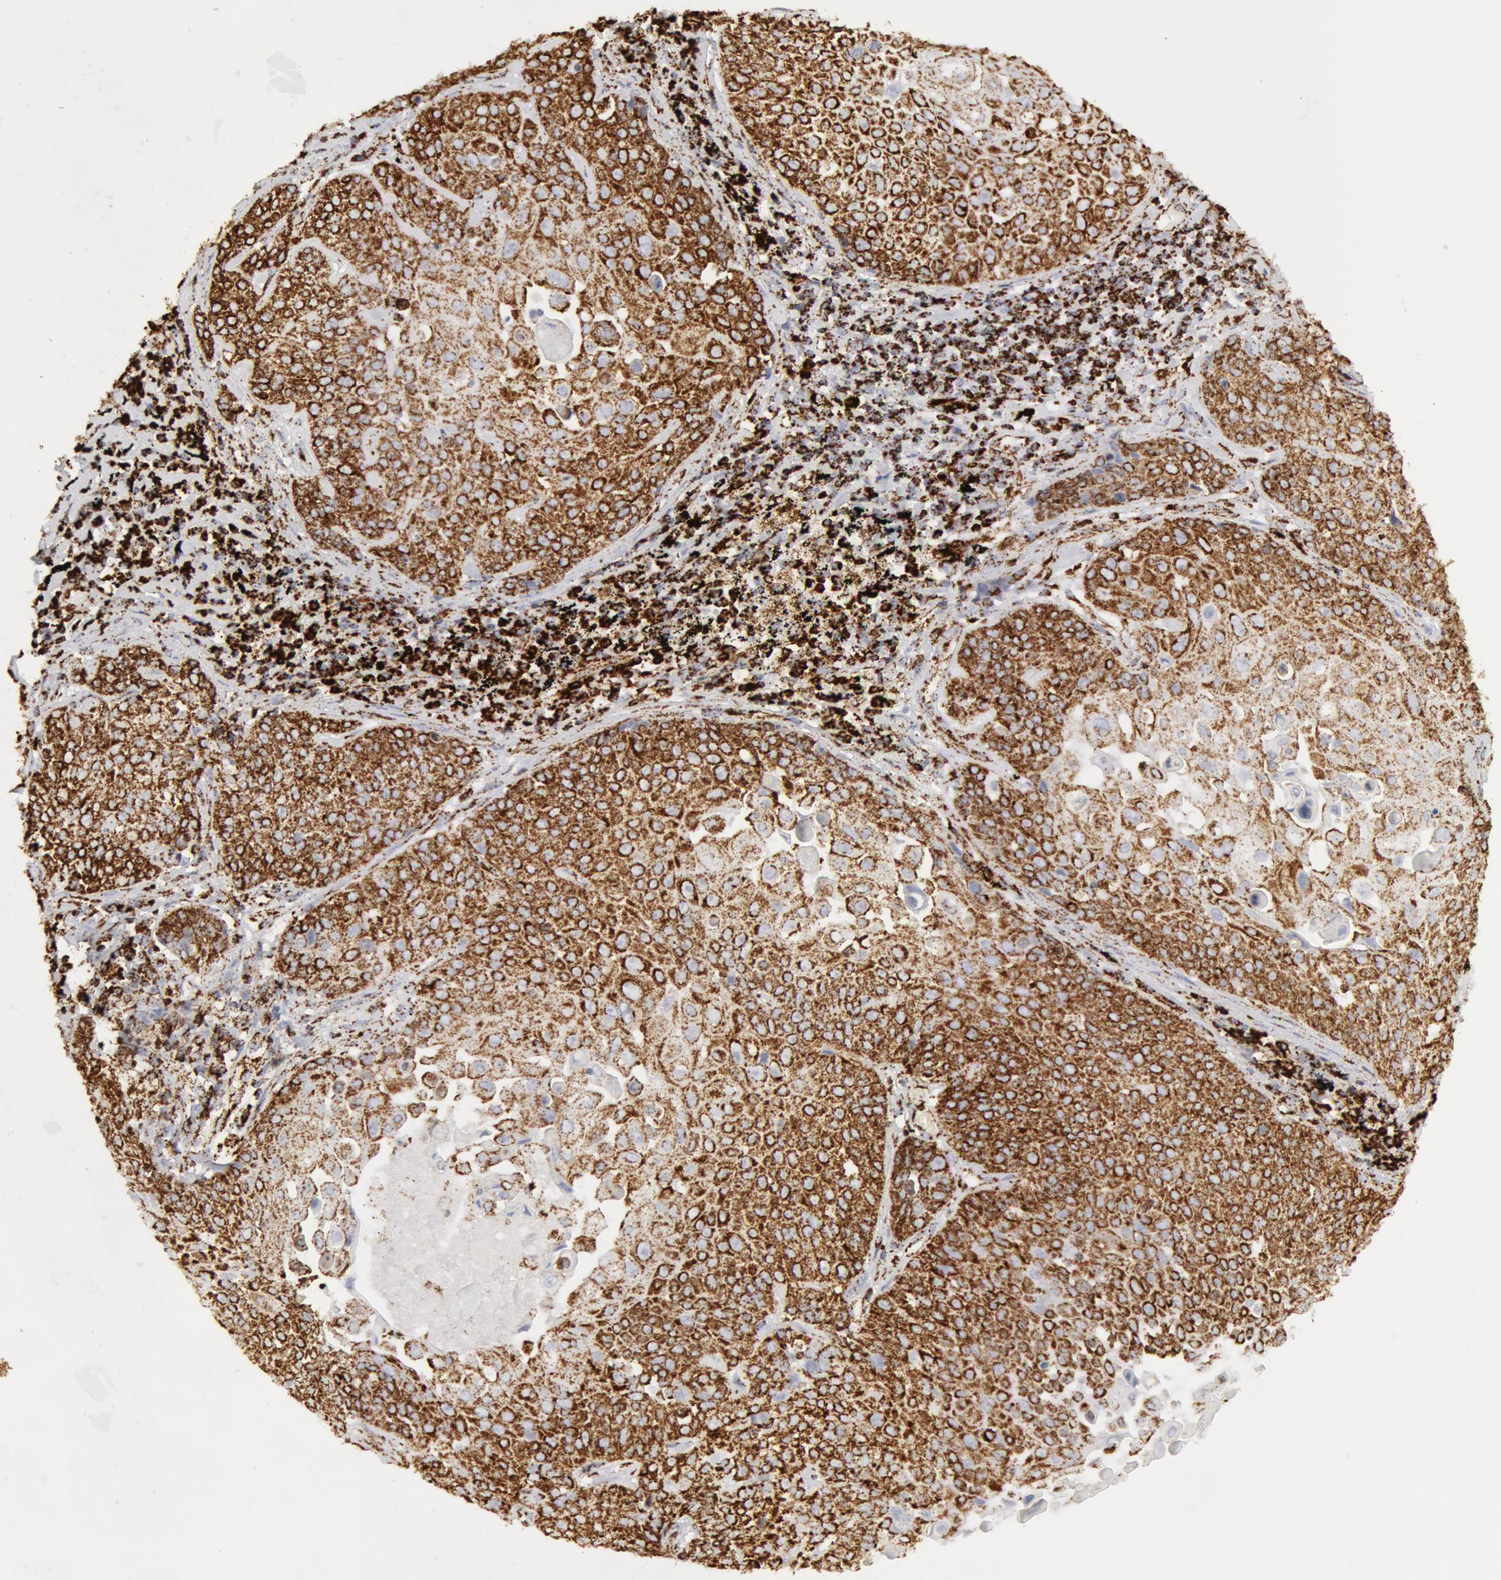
{"staining": {"intensity": "strong", "quantity": ">75%", "location": "cytoplasmic/membranous"}, "tissue": "lung cancer", "cell_type": "Tumor cells", "image_type": "cancer", "snomed": [{"axis": "morphology", "description": "Adenocarcinoma, NOS"}, {"axis": "topography", "description": "Lung"}], "caption": "Human adenocarcinoma (lung) stained with a protein marker shows strong staining in tumor cells.", "gene": "ATP5F1B", "patient": {"sex": "male", "age": 60}}